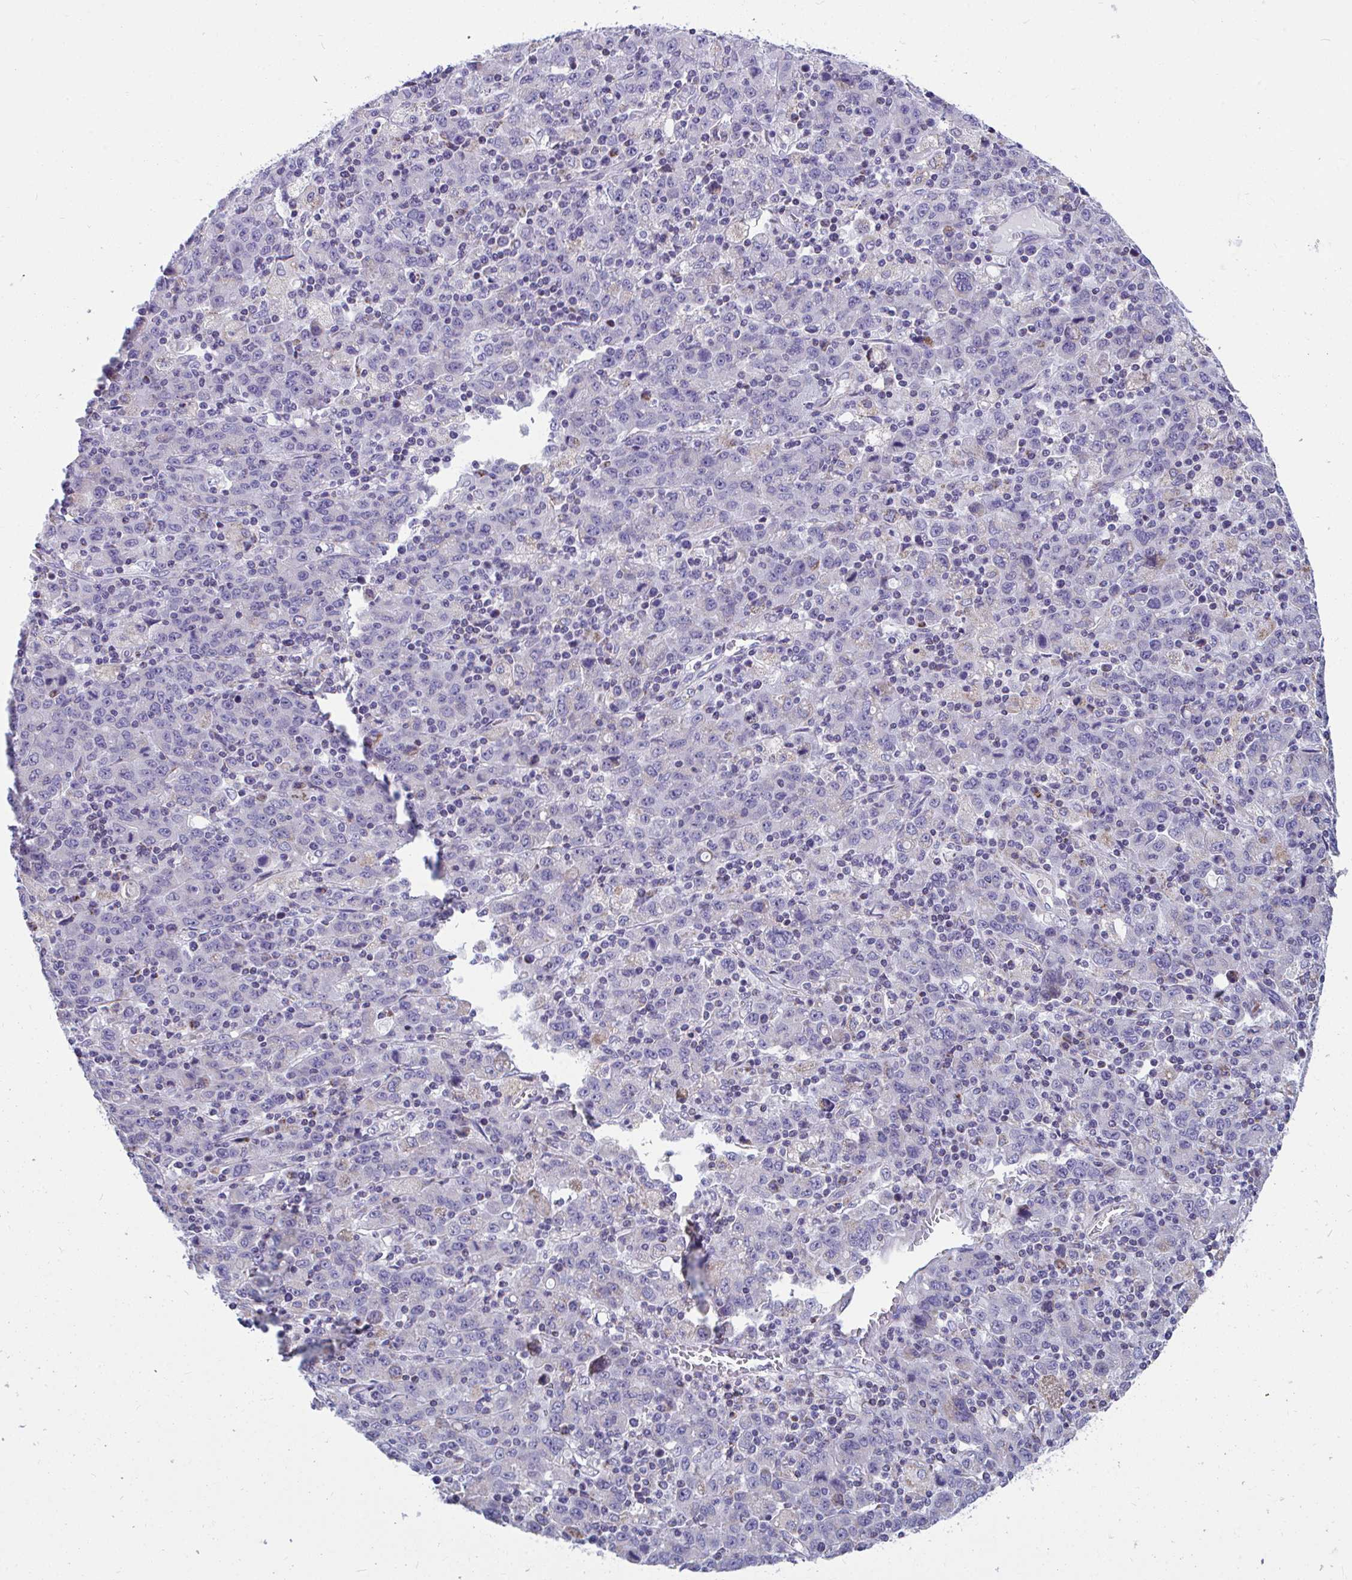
{"staining": {"intensity": "negative", "quantity": "none", "location": "none"}, "tissue": "stomach cancer", "cell_type": "Tumor cells", "image_type": "cancer", "snomed": [{"axis": "morphology", "description": "Adenocarcinoma, NOS"}, {"axis": "topography", "description": "Stomach, upper"}], "caption": "Immunohistochemistry (IHC) micrograph of stomach cancer (adenocarcinoma) stained for a protein (brown), which demonstrates no staining in tumor cells.", "gene": "OR13A1", "patient": {"sex": "male", "age": 69}}